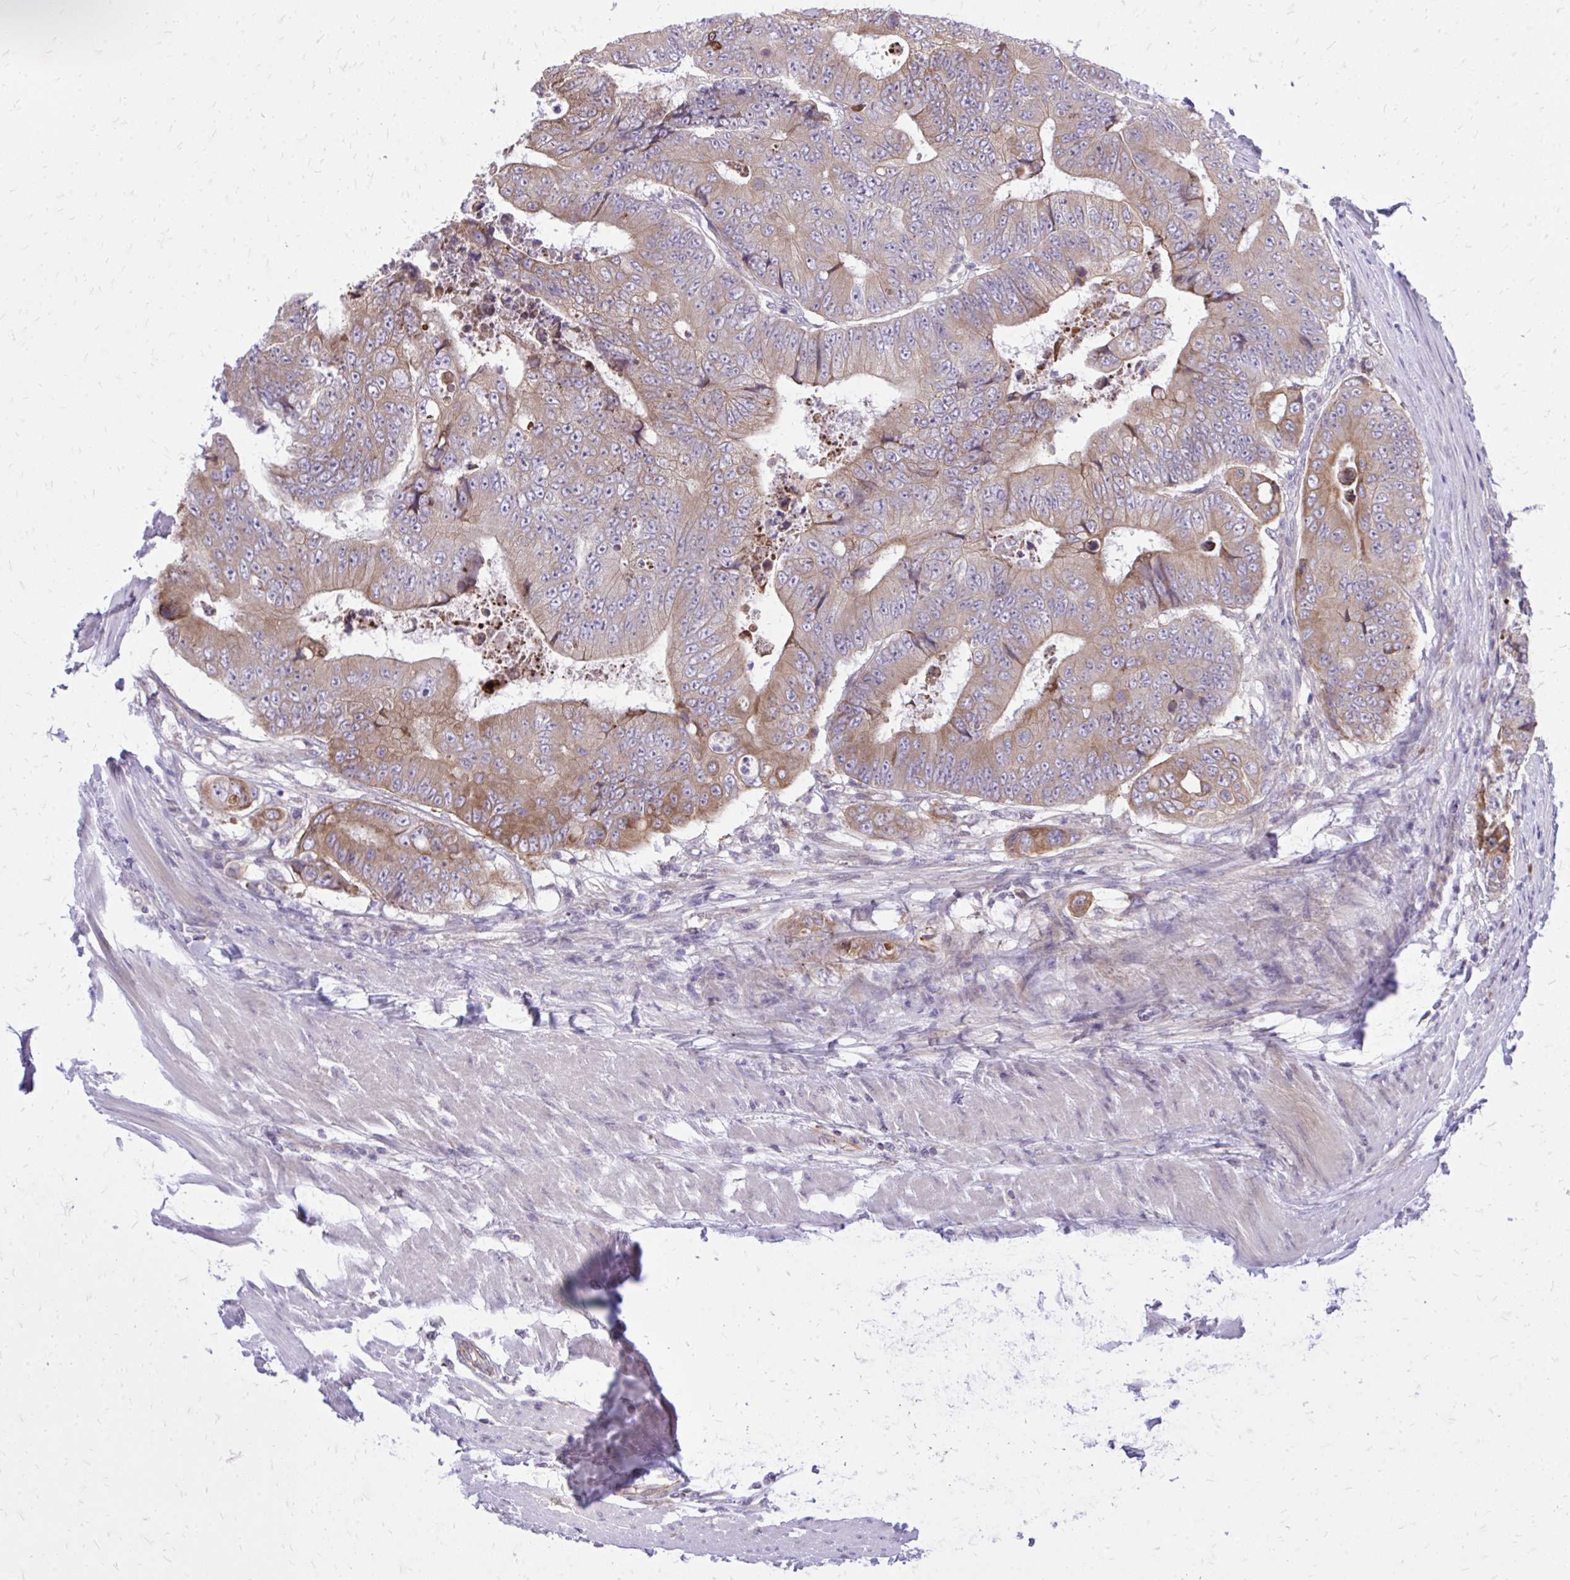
{"staining": {"intensity": "moderate", "quantity": "25%-75%", "location": "cytoplasmic/membranous"}, "tissue": "colorectal cancer", "cell_type": "Tumor cells", "image_type": "cancer", "snomed": [{"axis": "morphology", "description": "Adenocarcinoma, NOS"}, {"axis": "topography", "description": "Colon"}], "caption": "This histopathology image reveals immunohistochemistry (IHC) staining of adenocarcinoma (colorectal), with medium moderate cytoplasmic/membranous staining in about 25%-75% of tumor cells.", "gene": "METTL9", "patient": {"sex": "female", "age": 48}}